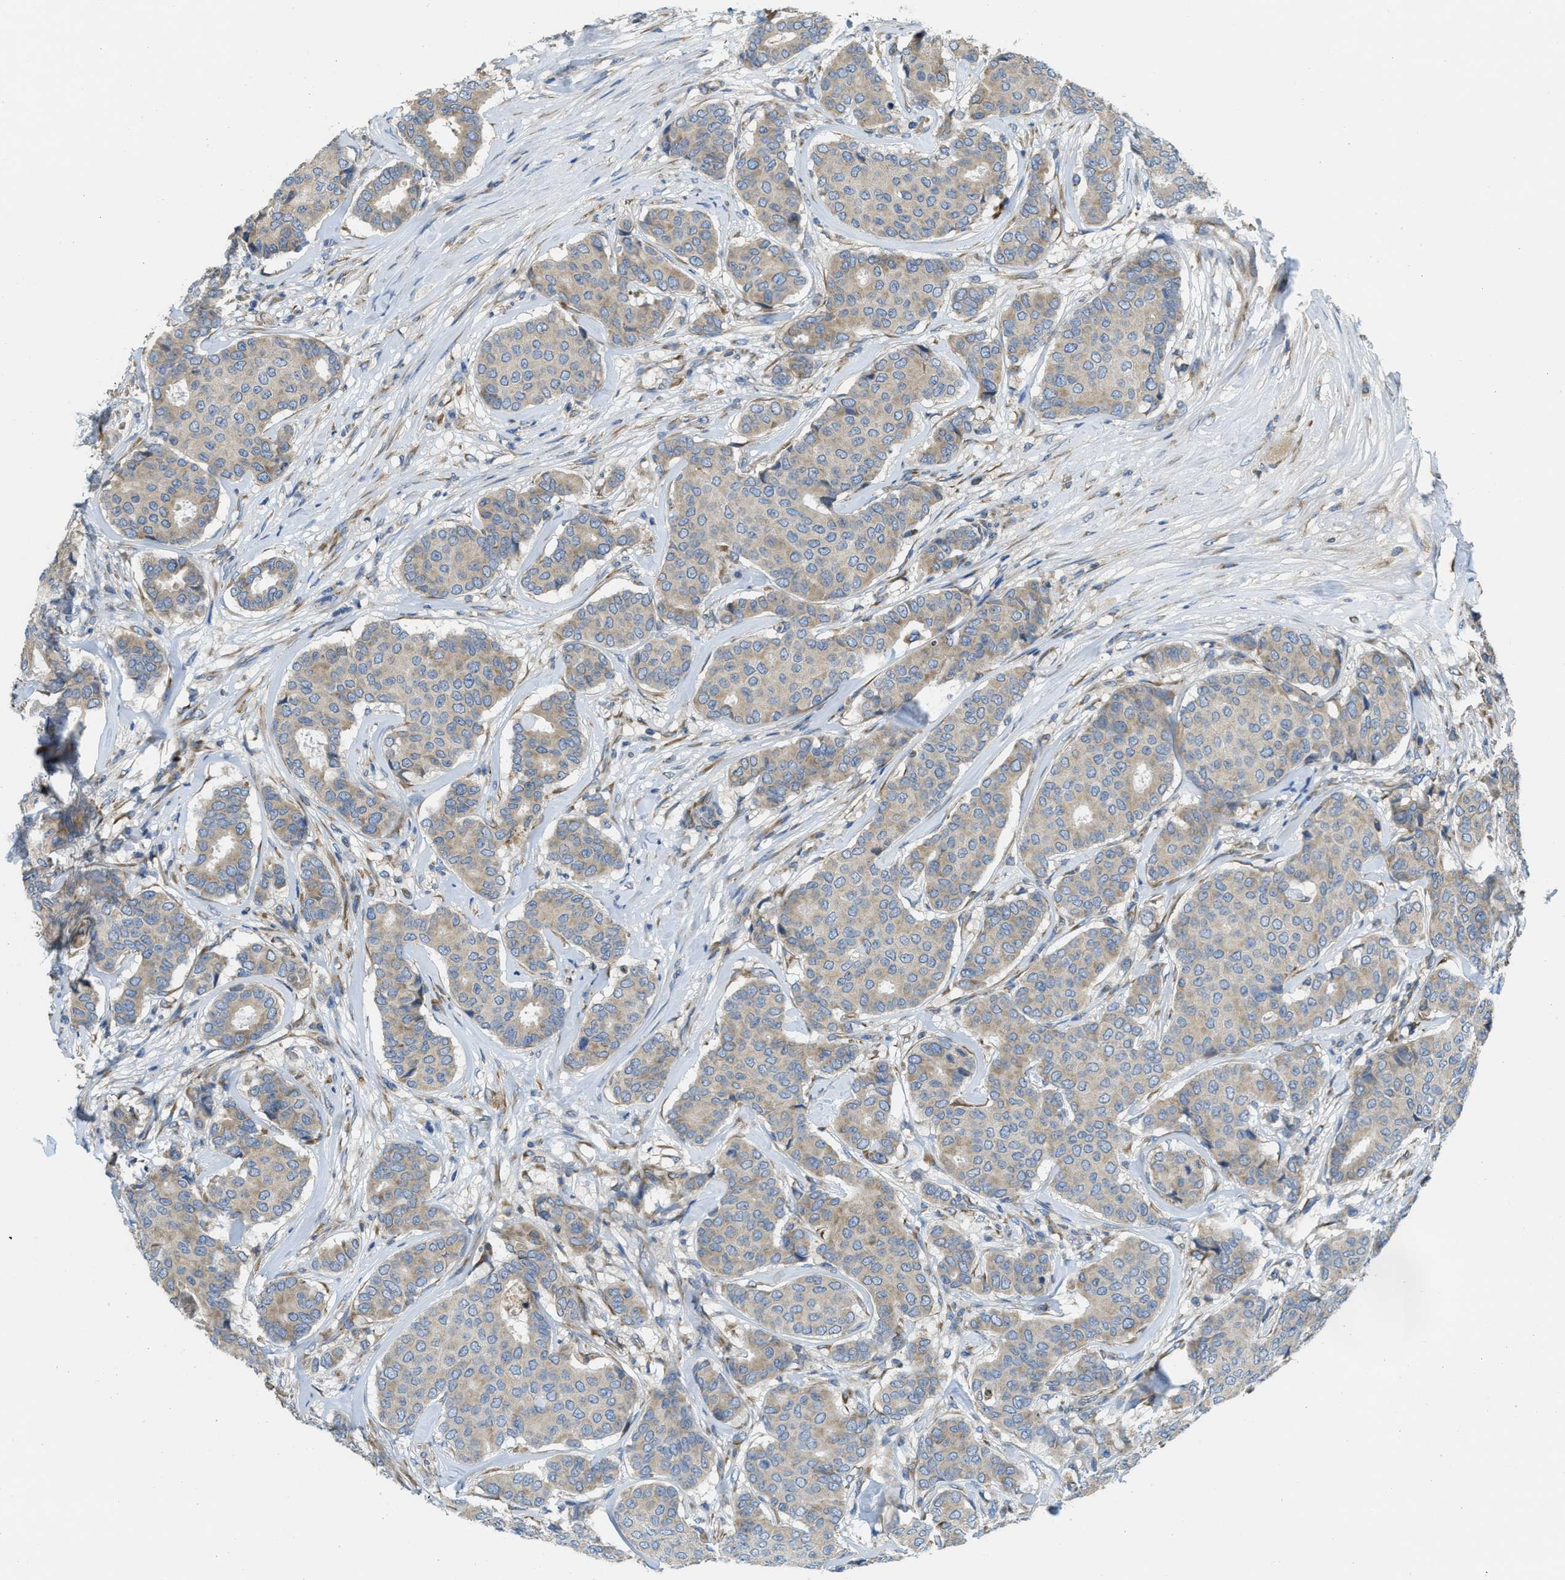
{"staining": {"intensity": "weak", "quantity": ">75%", "location": "cytoplasmic/membranous"}, "tissue": "breast cancer", "cell_type": "Tumor cells", "image_type": "cancer", "snomed": [{"axis": "morphology", "description": "Duct carcinoma"}, {"axis": "topography", "description": "Breast"}], "caption": "Human invasive ductal carcinoma (breast) stained for a protein (brown) displays weak cytoplasmic/membranous positive positivity in about >75% of tumor cells.", "gene": "SSR1", "patient": {"sex": "female", "age": 75}}